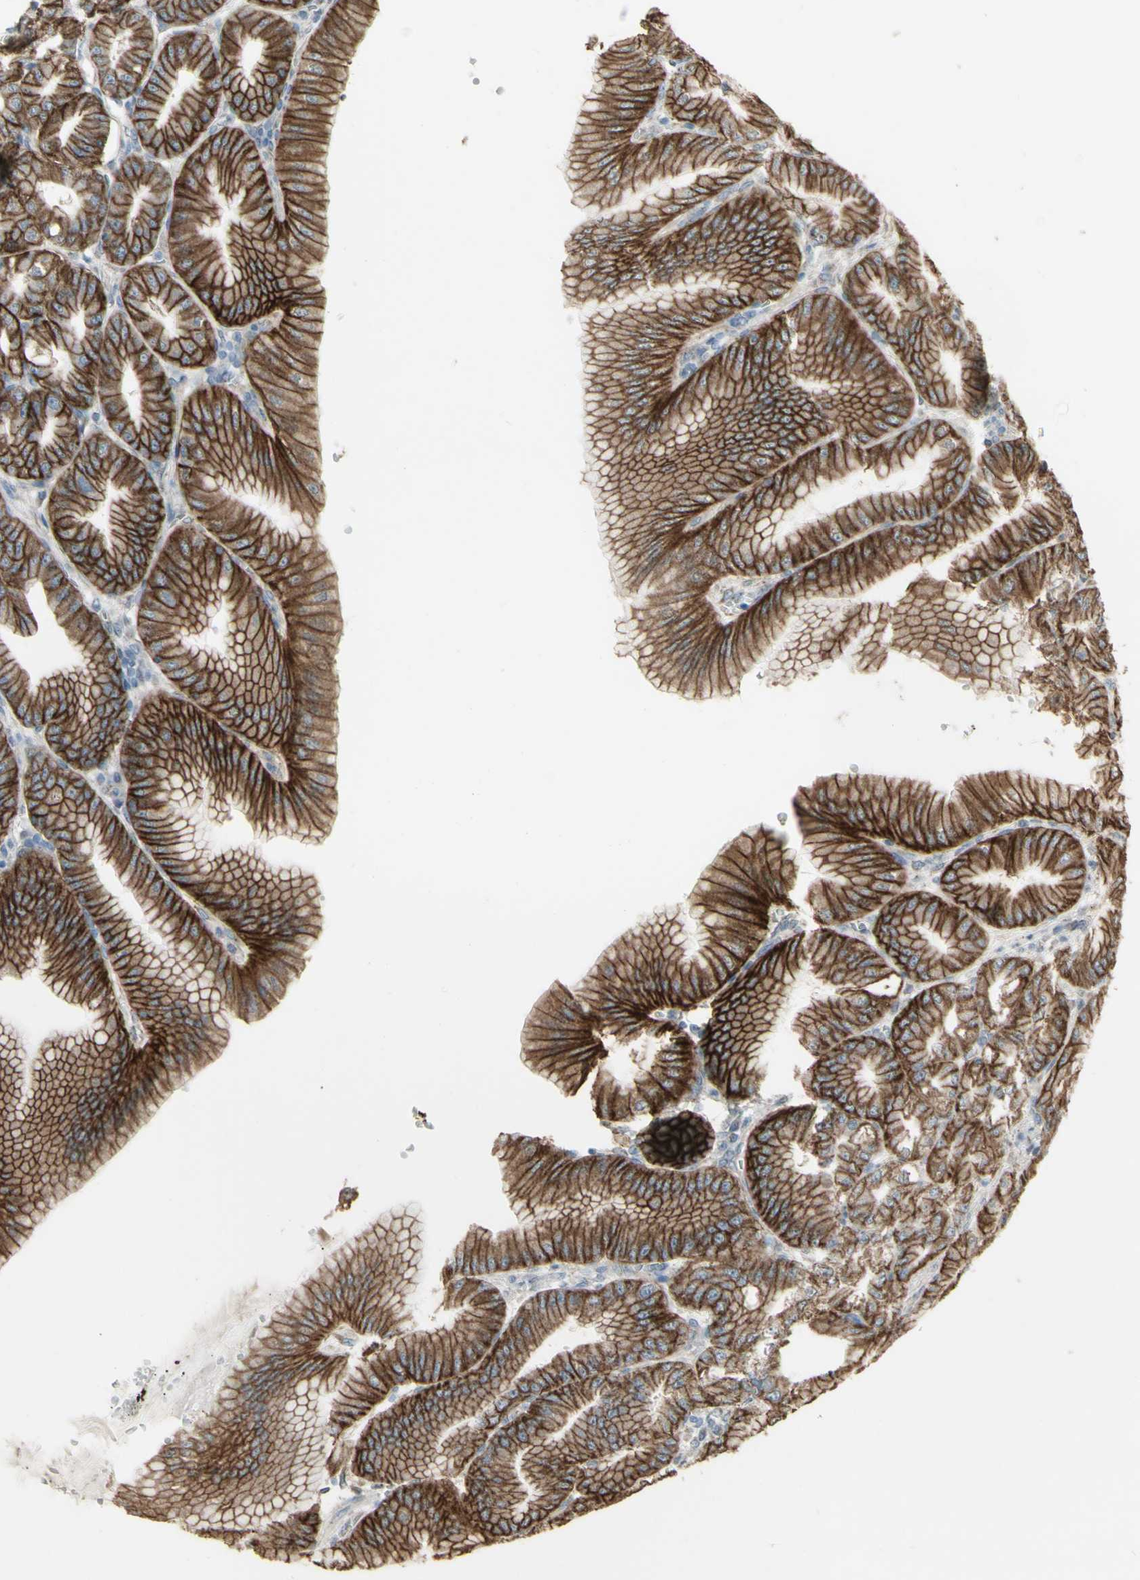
{"staining": {"intensity": "strong", "quantity": ">75%", "location": "cytoplasmic/membranous"}, "tissue": "stomach", "cell_type": "Glandular cells", "image_type": "normal", "snomed": [{"axis": "morphology", "description": "Normal tissue, NOS"}, {"axis": "topography", "description": "Stomach, lower"}], "caption": "Stomach was stained to show a protein in brown. There is high levels of strong cytoplasmic/membranous positivity in approximately >75% of glandular cells. (DAB IHC with brightfield microscopy, high magnification).", "gene": "ENSG00000285526", "patient": {"sex": "male", "age": 71}}